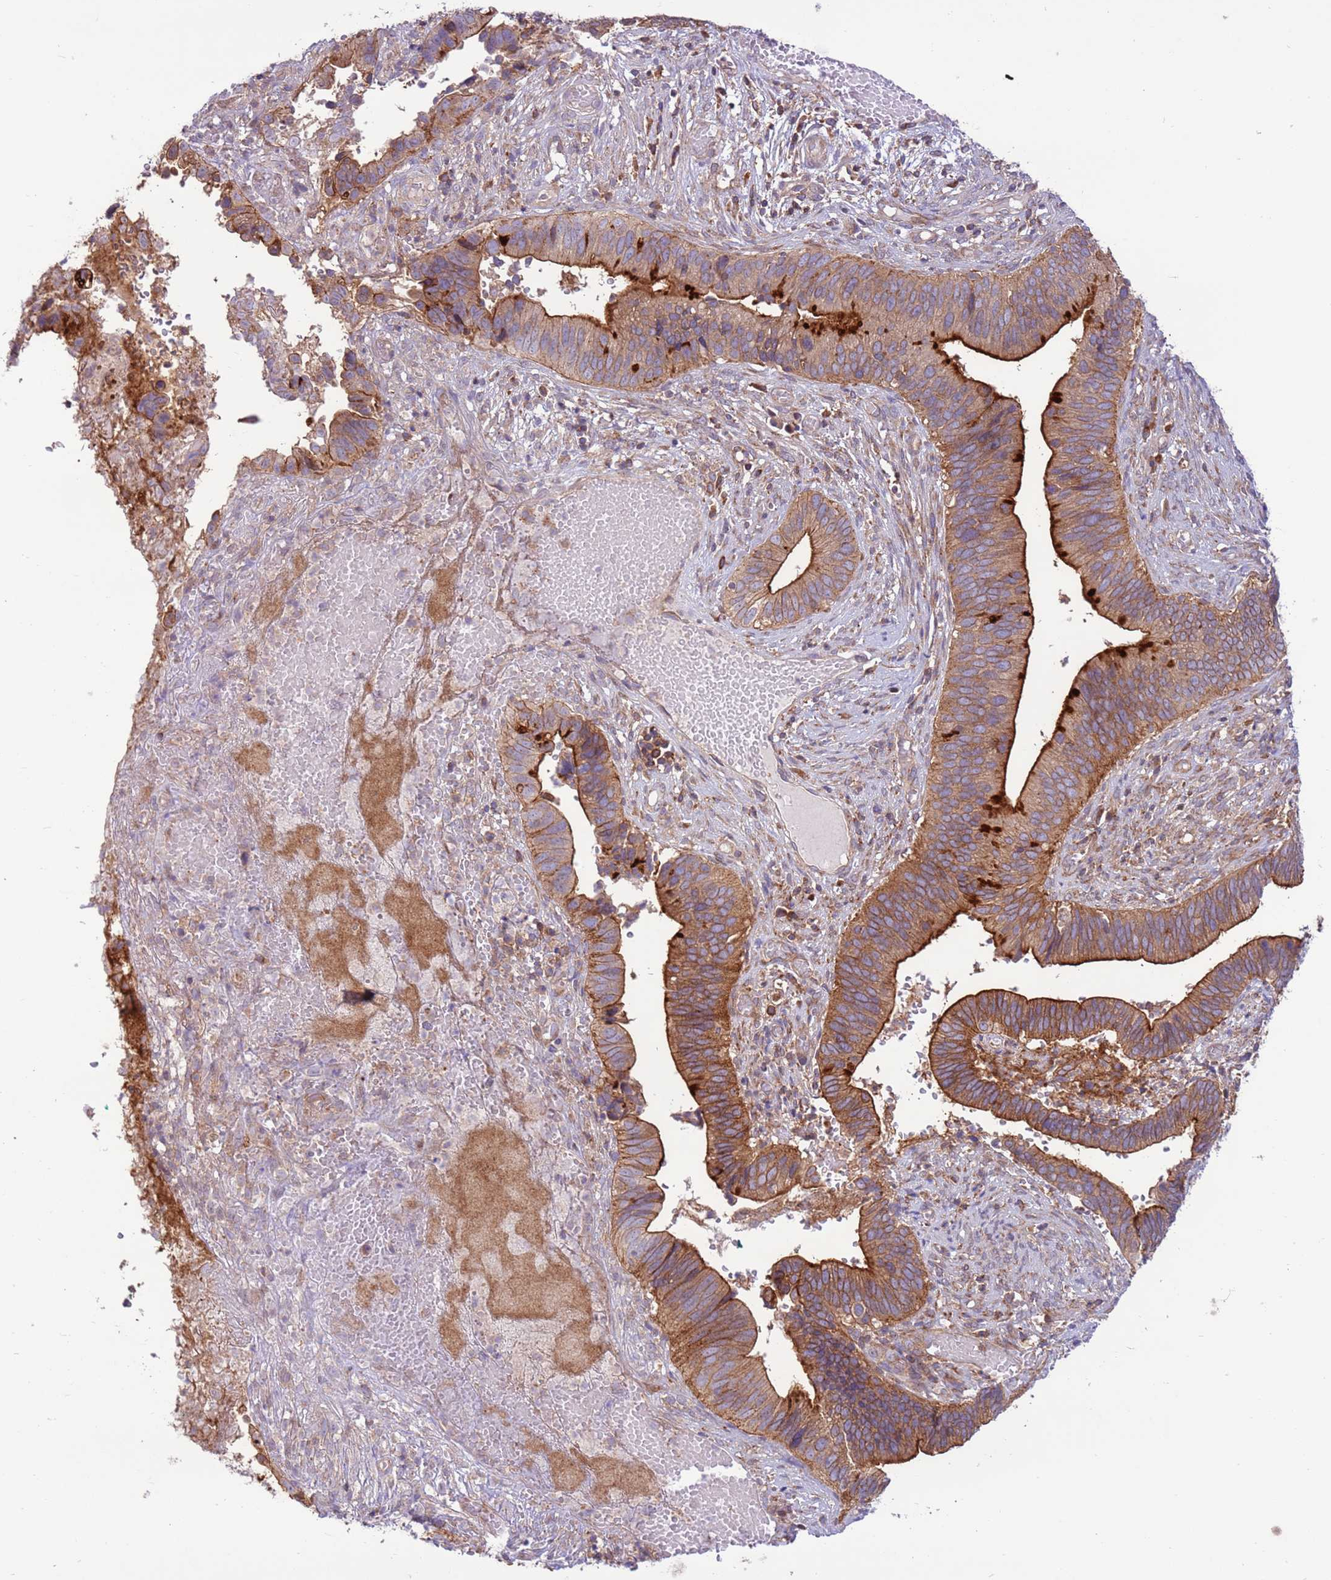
{"staining": {"intensity": "strong", "quantity": ">75%", "location": "cytoplasmic/membranous"}, "tissue": "cervical cancer", "cell_type": "Tumor cells", "image_type": "cancer", "snomed": [{"axis": "morphology", "description": "Adenocarcinoma, NOS"}, {"axis": "topography", "description": "Cervix"}], "caption": "IHC staining of cervical cancer (adenocarcinoma), which demonstrates high levels of strong cytoplasmic/membranous staining in approximately >75% of tumor cells indicating strong cytoplasmic/membranous protein staining. The staining was performed using DAB (brown) for protein detection and nuclei were counterstained in hematoxylin (blue).", "gene": "DDX19B", "patient": {"sex": "female", "age": 42}}